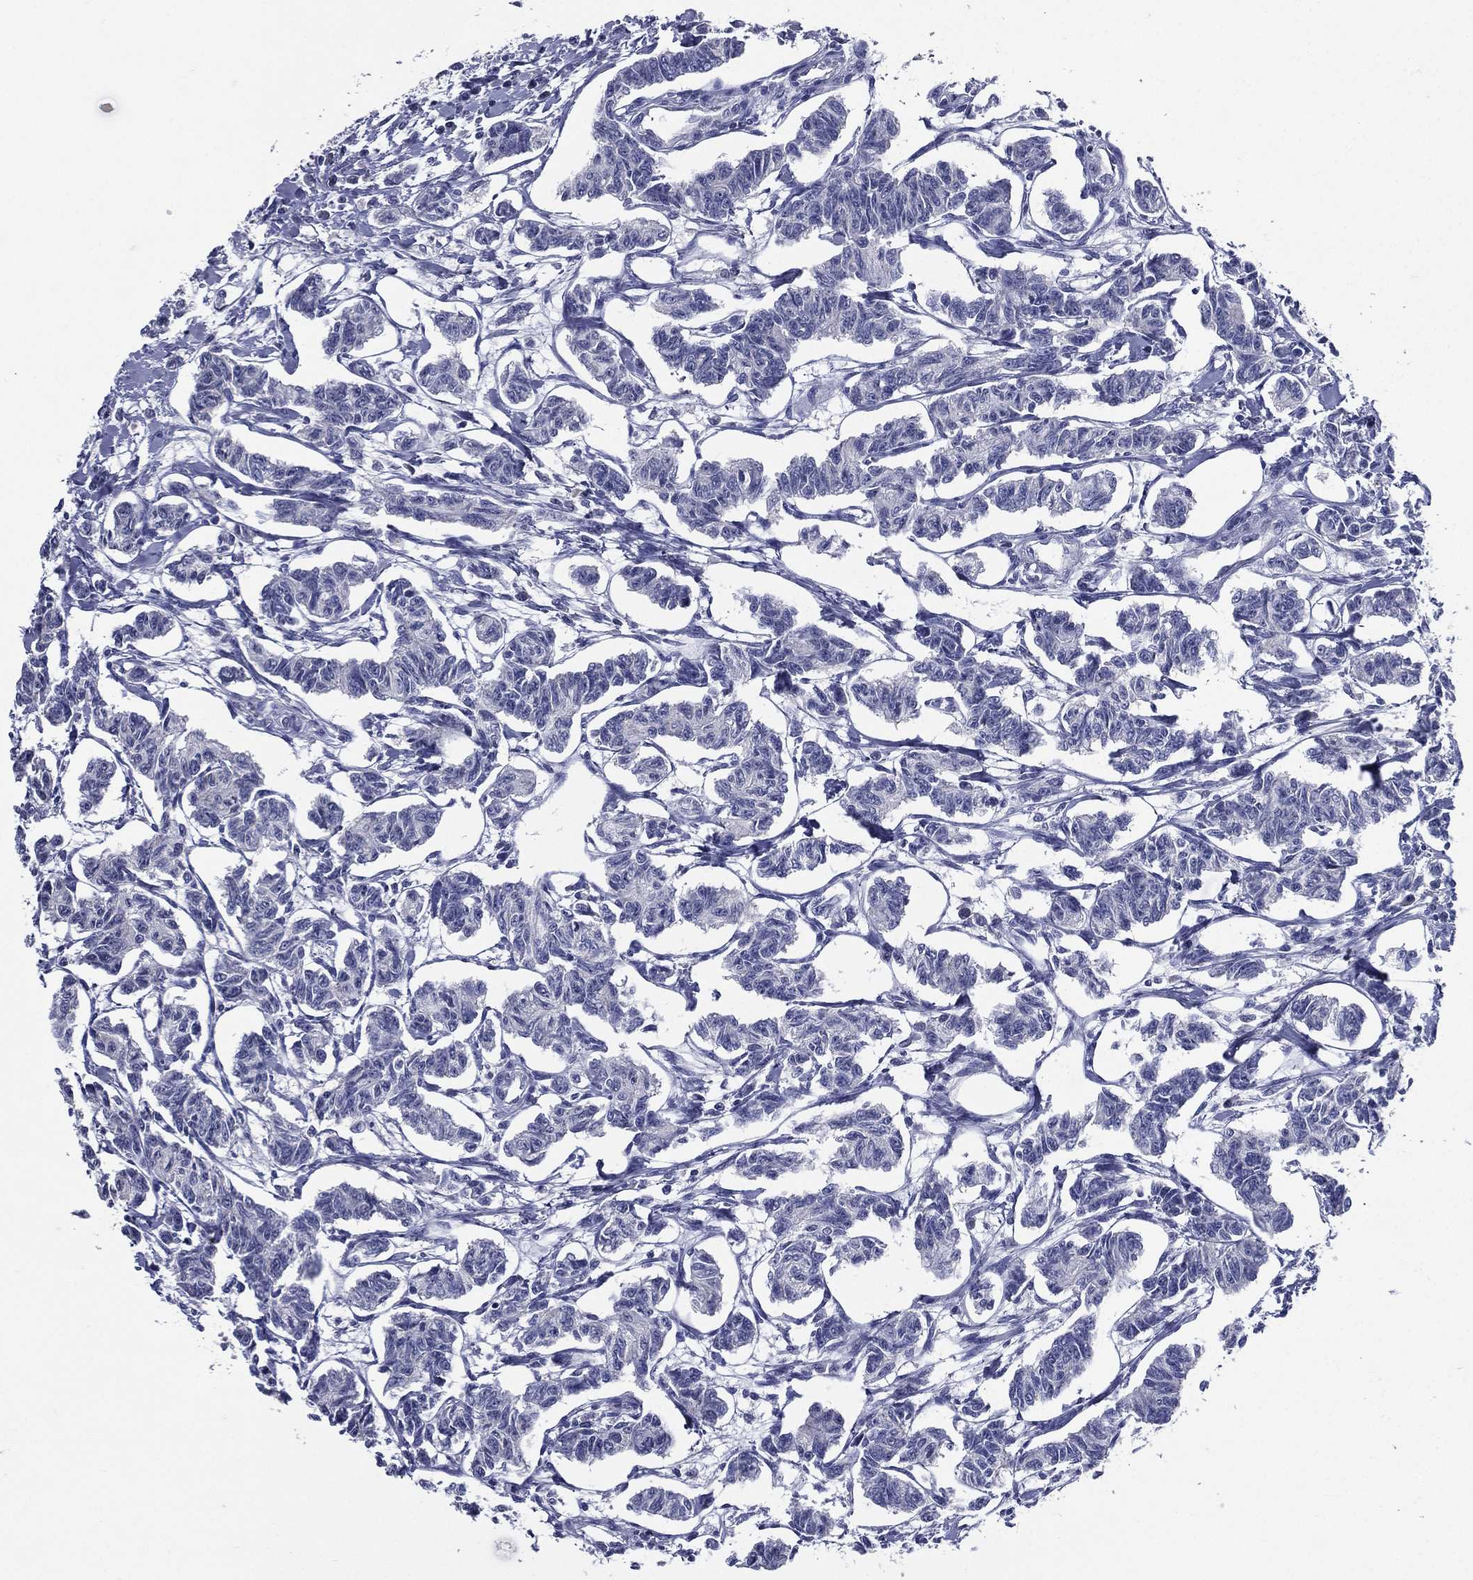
{"staining": {"intensity": "negative", "quantity": "none", "location": "none"}, "tissue": "carcinoid", "cell_type": "Tumor cells", "image_type": "cancer", "snomed": [{"axis": "morphology", "description": "Carcinoid, malignant, NOS"}, {"axis": "topography", "description": "Kidney"}], "caption": "Tumor cells show no significant positivity in carcinoid (malignant). (DAB IHC, high magnification).", "gene": "TGM1", "patient": {"sex": "female", "age": 41}}